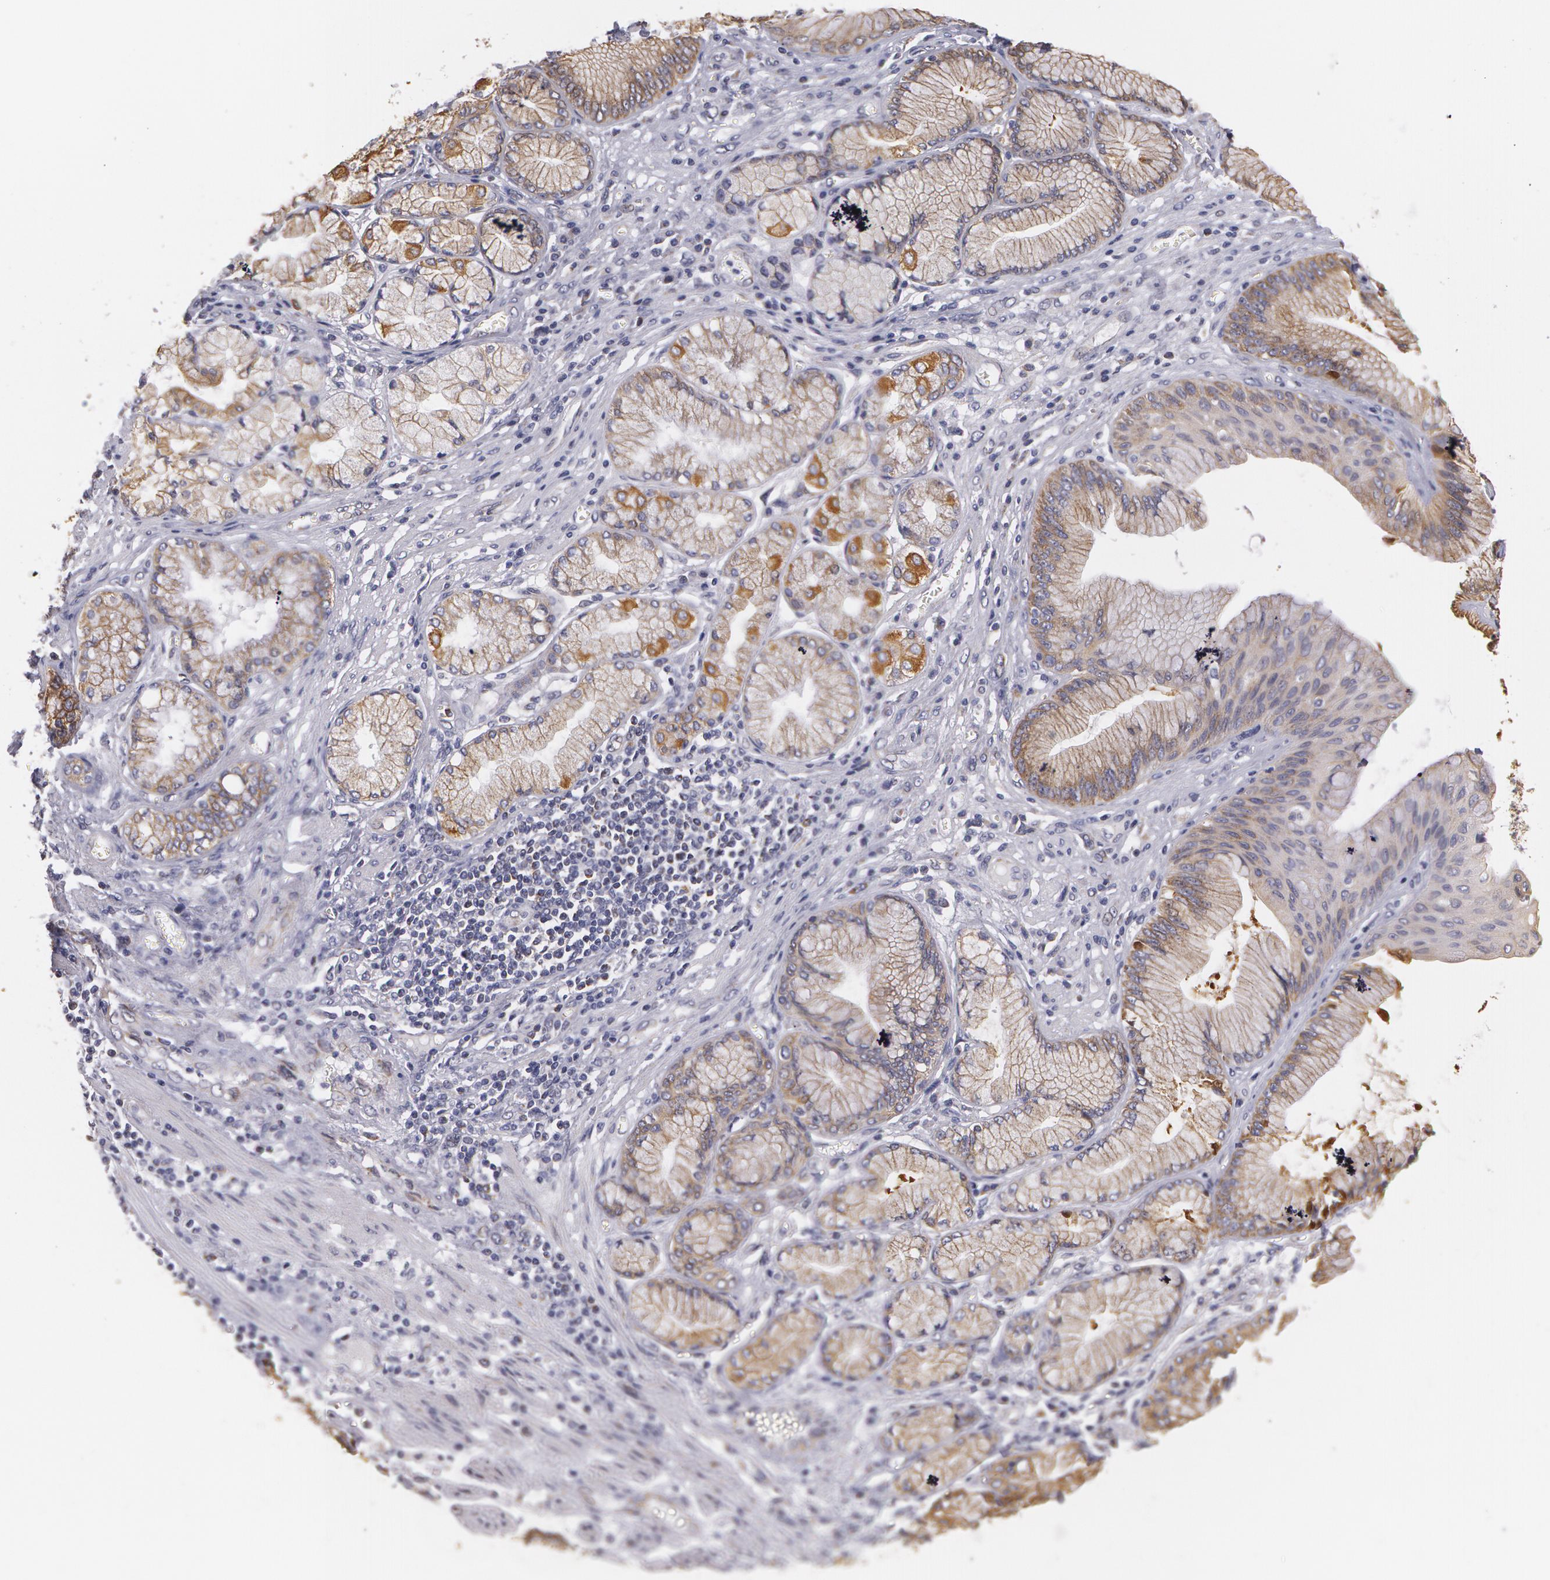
{"staining": {"intensity": "weak", "quantity": ">75%", "location": "cytoplasmic/membranous"}, "tissue": "stomach cancer", "cell_type": "Tumor cells", "image_type": "cancer", "snomed": [{"axis": "morphology", "description": "Adenocarcinoma, NOS"}, {"axis": "topography", "description": "Pancreas"}, {"axis": "topography", "description": "Stomach, upper"}], "caption": "Stomach cancer tissue exhibits weak cytoplasmic/membranous expression in approximately >75% of tumor cells", "gene": "KRT18", "patient": {"sex": "male", "age": 77}}